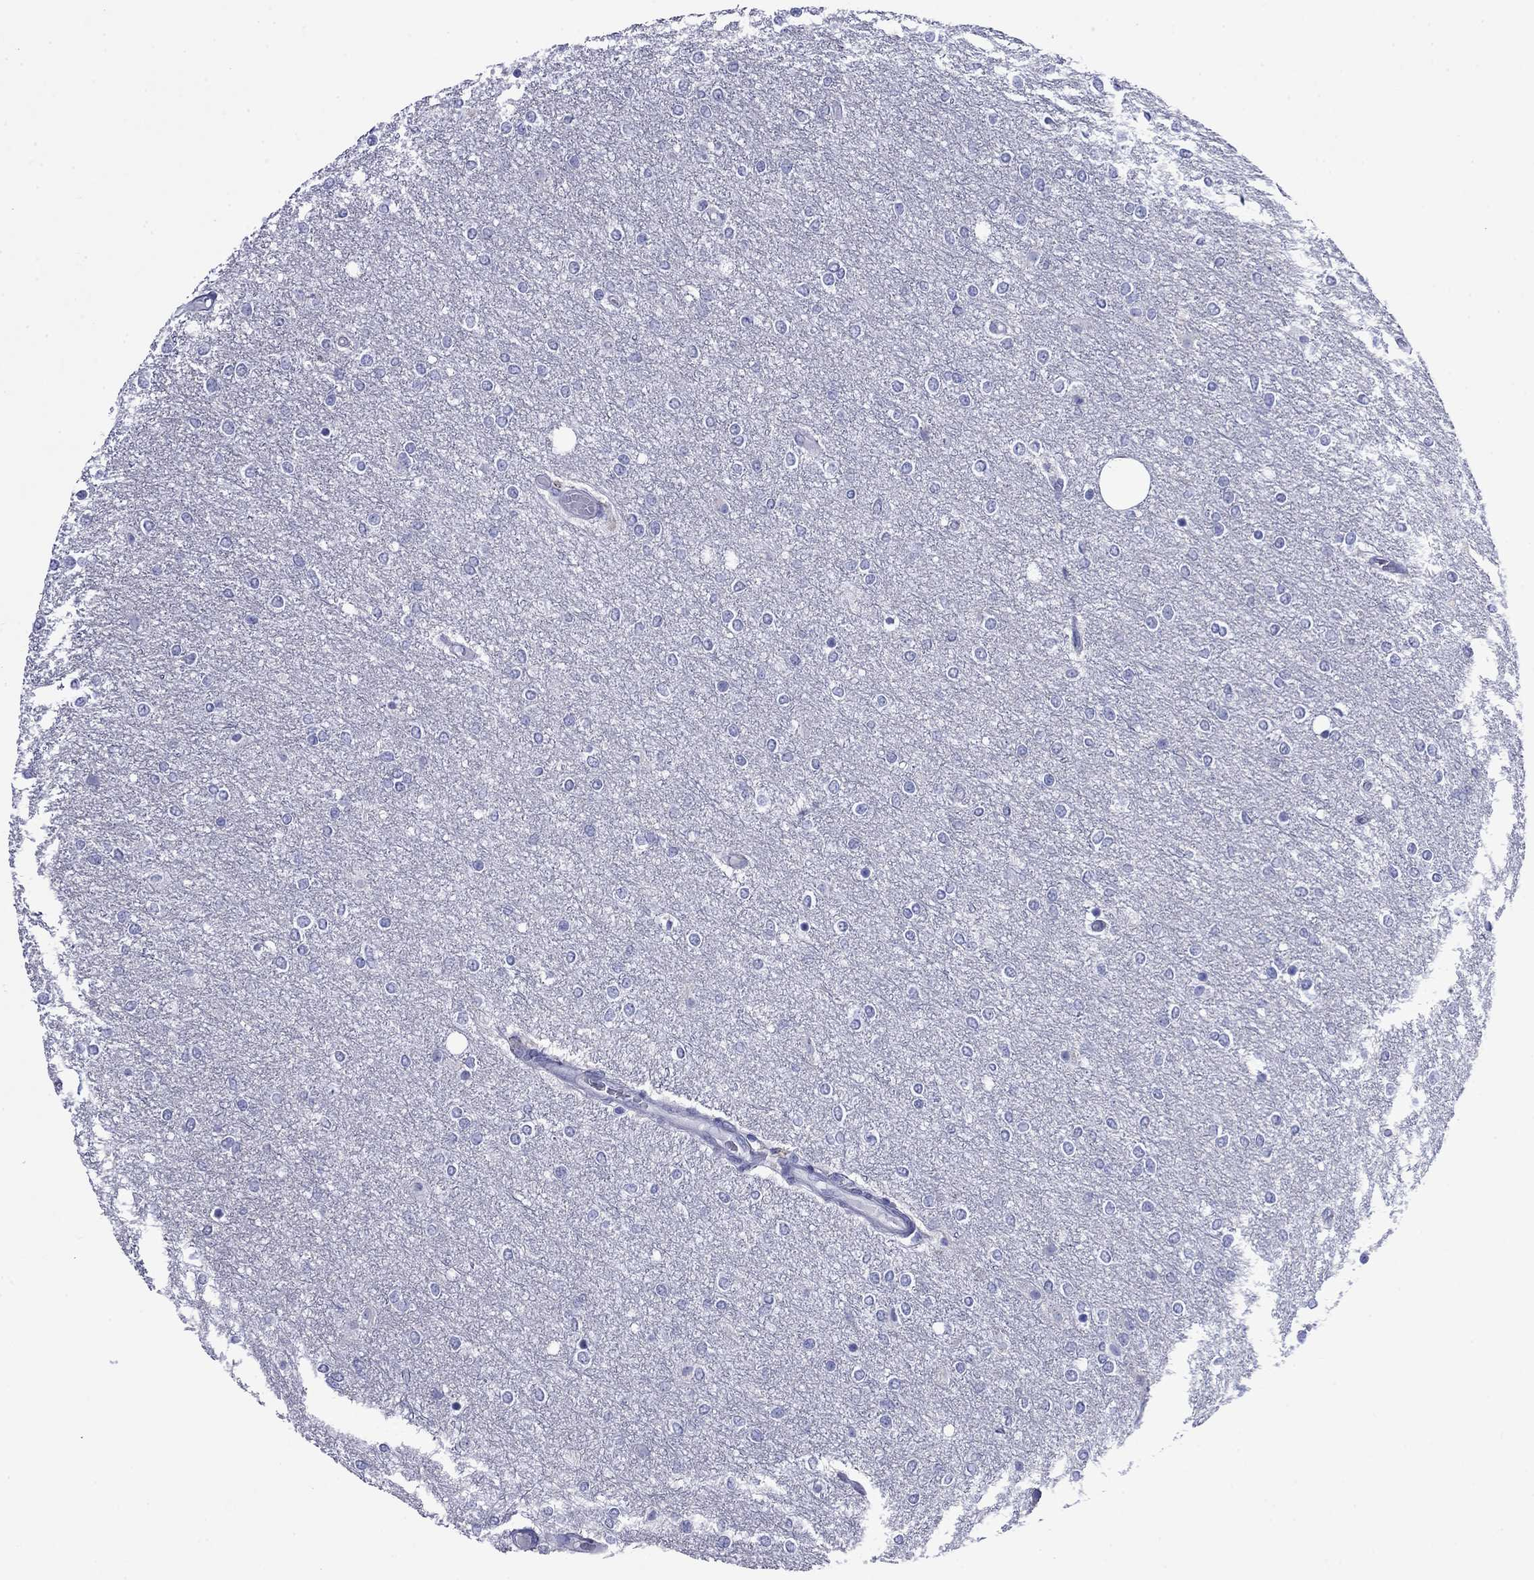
{"staining": {"intensity": "negative", "quantity": "none", "location": "none"}, "tissue": "glioma", "cell_type": "Tumor cells", "image_type": "cancer", "snomed": [{"axis": "morphology", "description": "Glioma, malignant, High grade"}, {"axis": "topography", "description": "Brain"}], "caption": "Human glioma stained for a protein using immunohistochemistry displays no staining in tumor cells.", "gene": "GIP", "patient": {"sex": "female", "age": 61}}